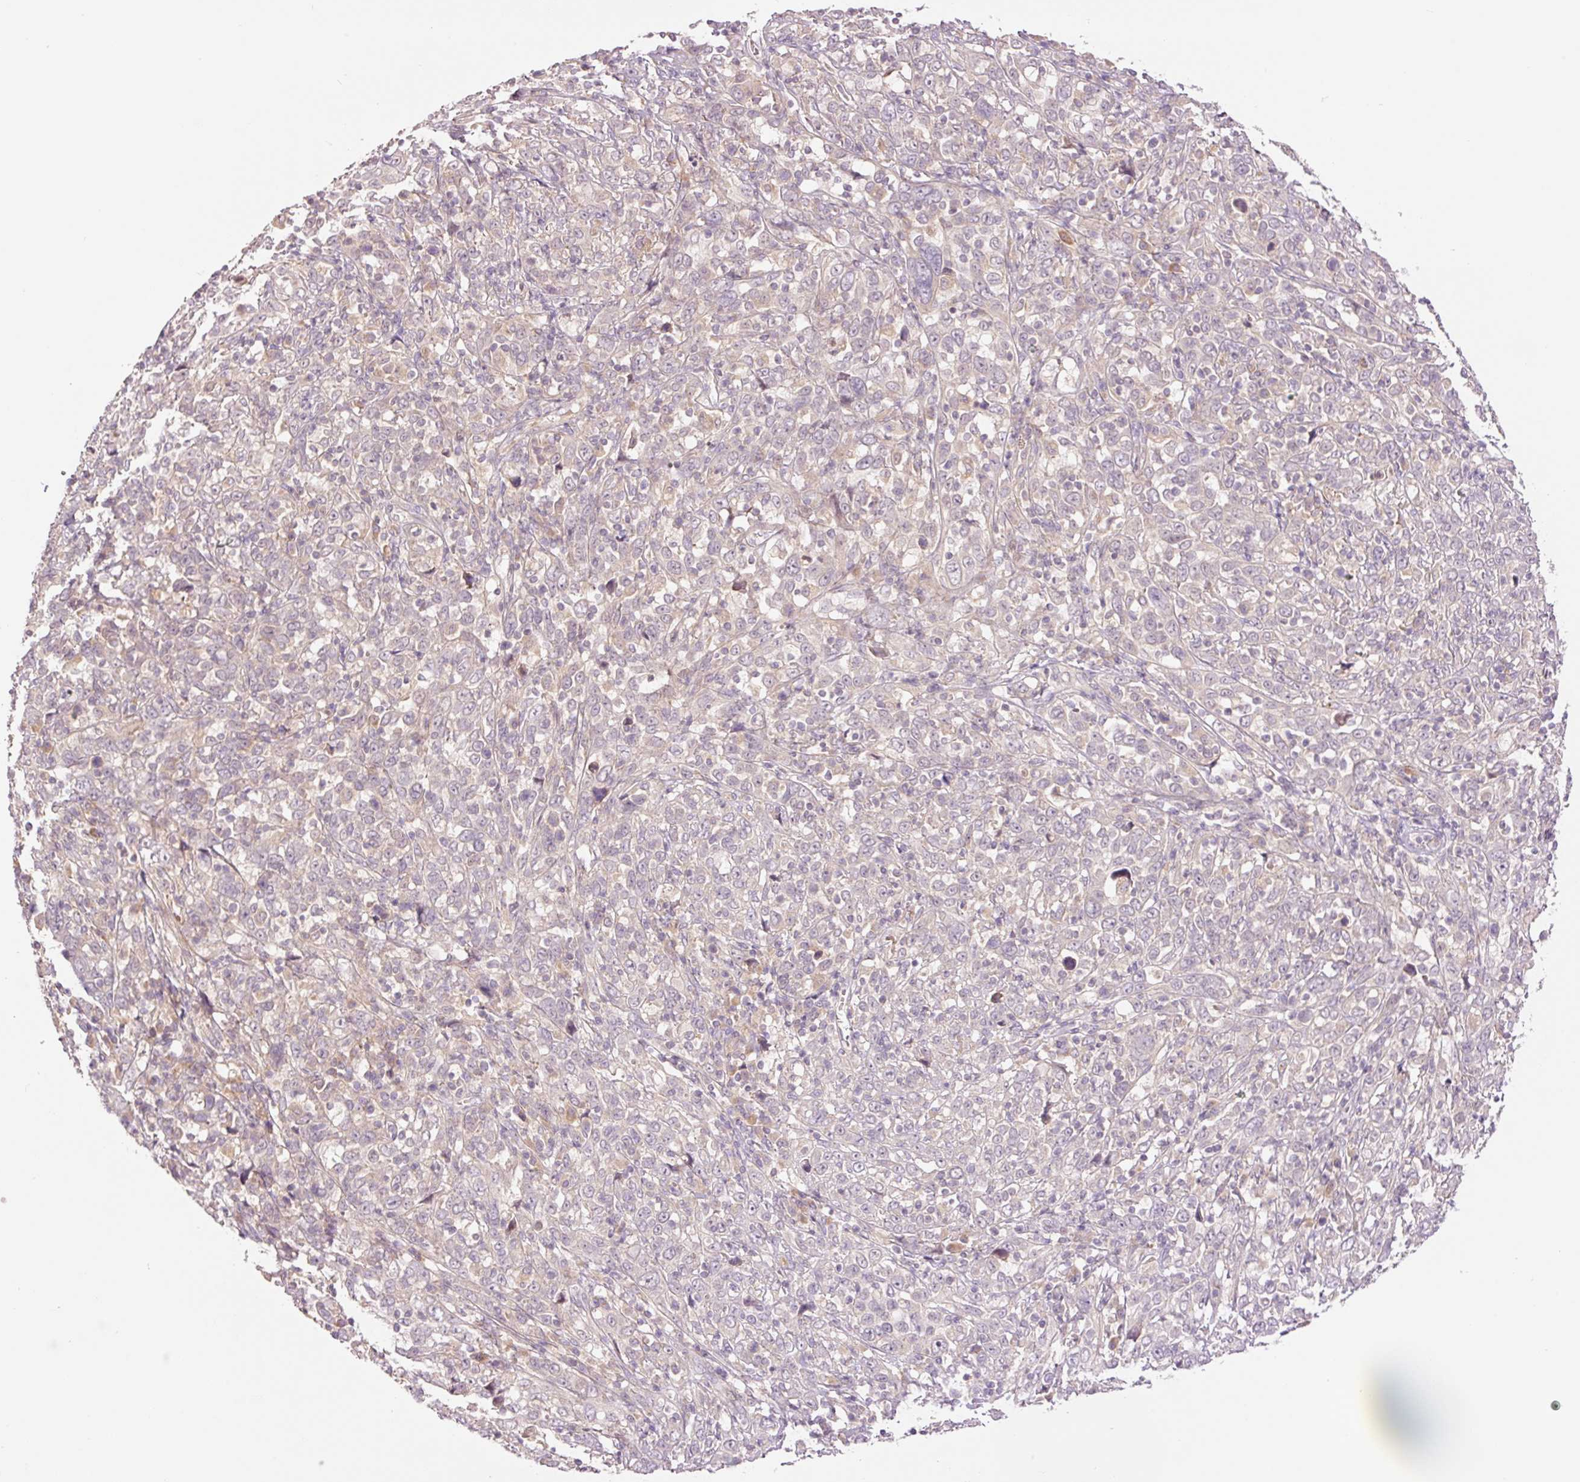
{"staining": {"intensity": "negative", "quantity": "none", "location": "none"}, "tissue": "cervical cancer", "cell_type": "Tumor cells", "image_type": "cancer", "snomed": [{"axis": "morphology", "description": "Squamous cell carcinoma, NOS"}, {"axis": "topography", "description": "Cervix"}], "caption": "Histopathology image shows no protein positivity in tumor cells of squamous cell carcinoma (cervical) tissue.", "gene": "SLC29A3", "patient": {"sex": "female", "age": 46}}